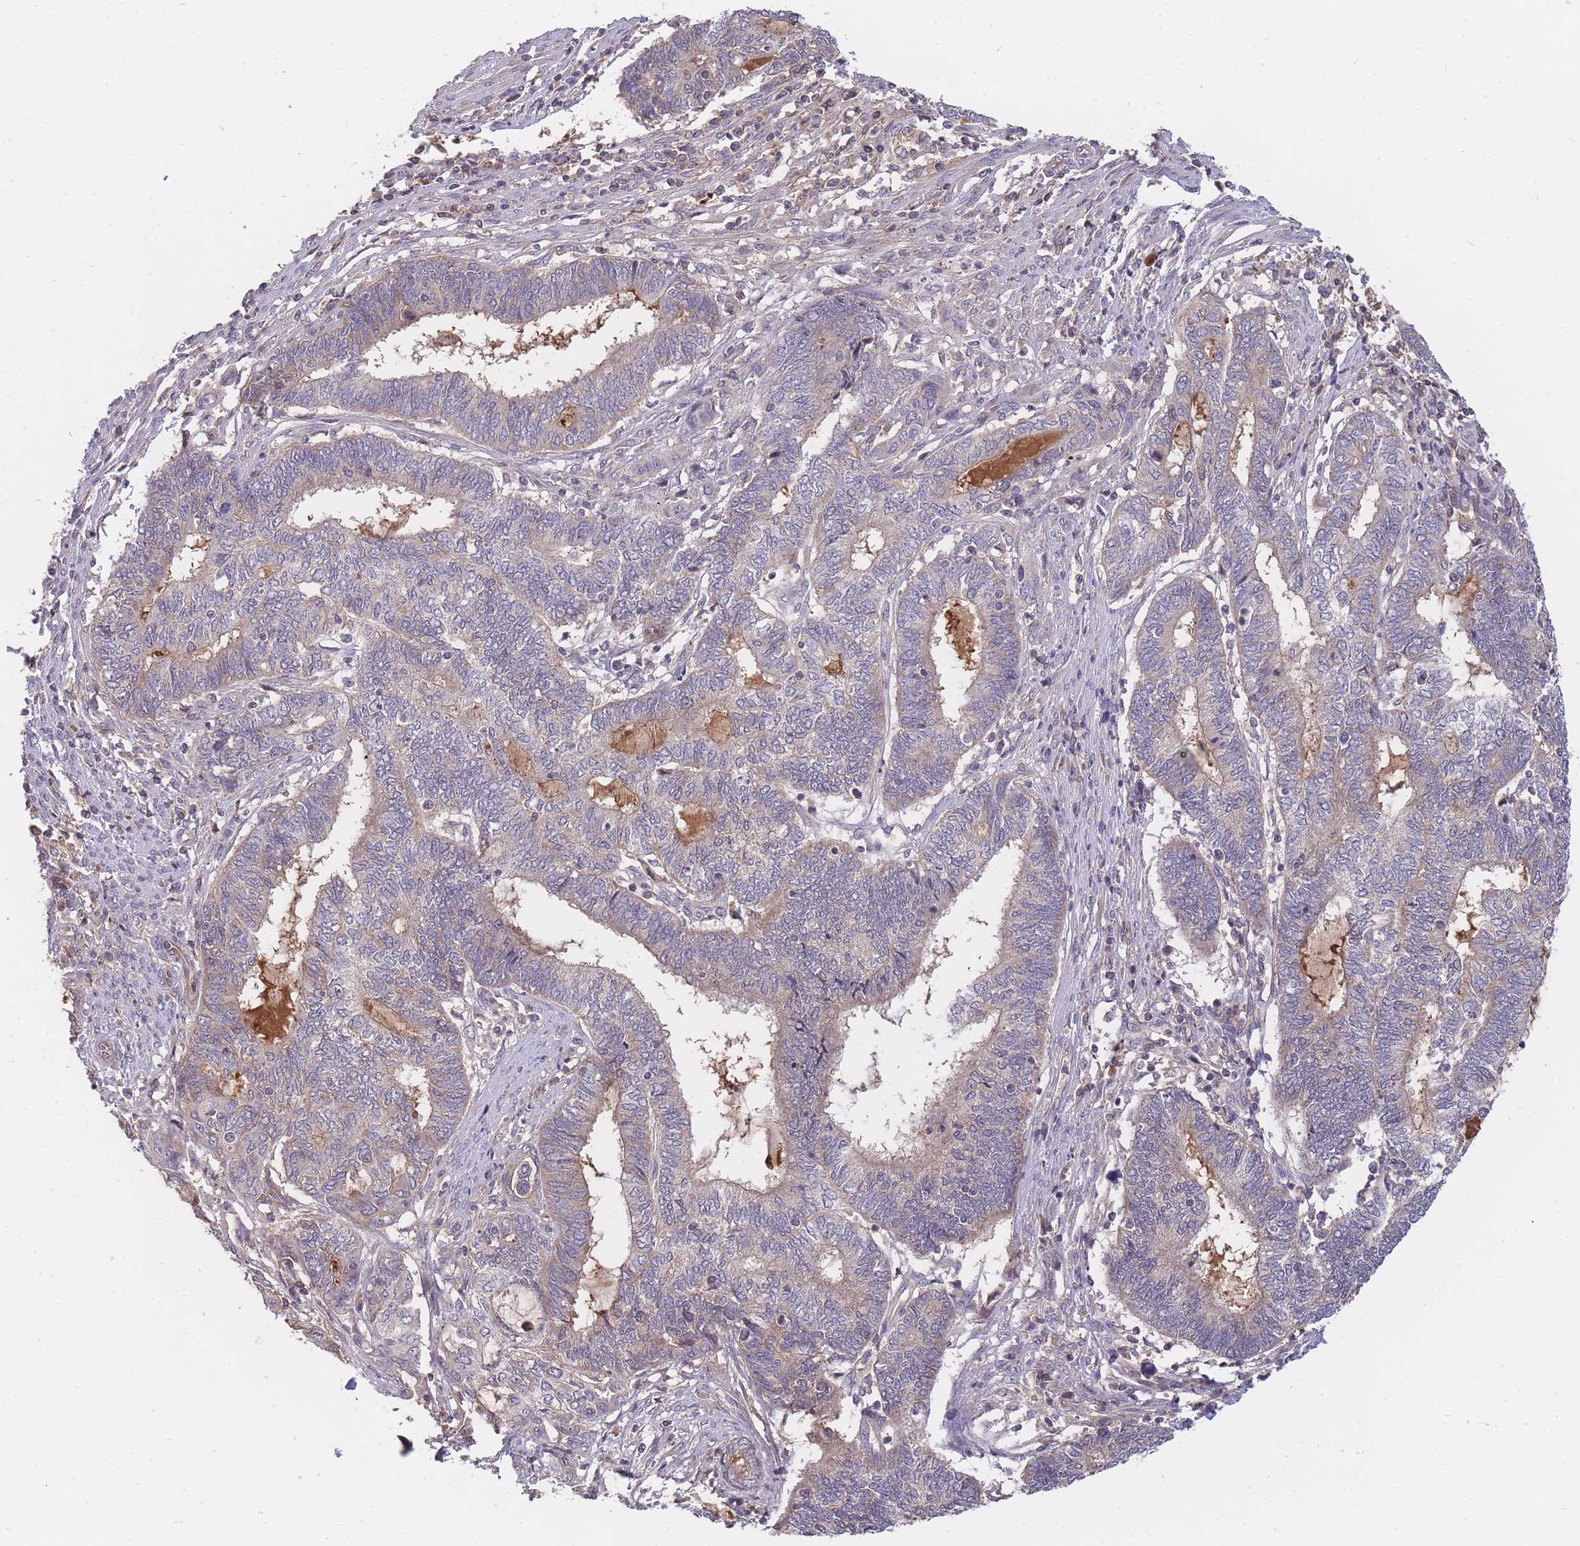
{"staining": {"intensity": "moderate", "quantity": "<25%", "location": "cytoplasmic/membranous"}, "tissue": "endometrial cancer", "cell_type": "Tumor cells", "image_type": "cancer", "snomed": [{"axis": "morphology", "description": "Adenocarcinoma, NOS"}, {"axis": "topography", "description": "Uterus"}, {"axis": "topography", "description": "Endometrium"}], "caption": "Moderate cytoplasmic/membranous expression for a protein is present in approximately <25% of tumor cells of endometrial cancer using immunohistochemistry.", "gene": "RALGDS", "patient": {"sex": "female", "age": 70}}